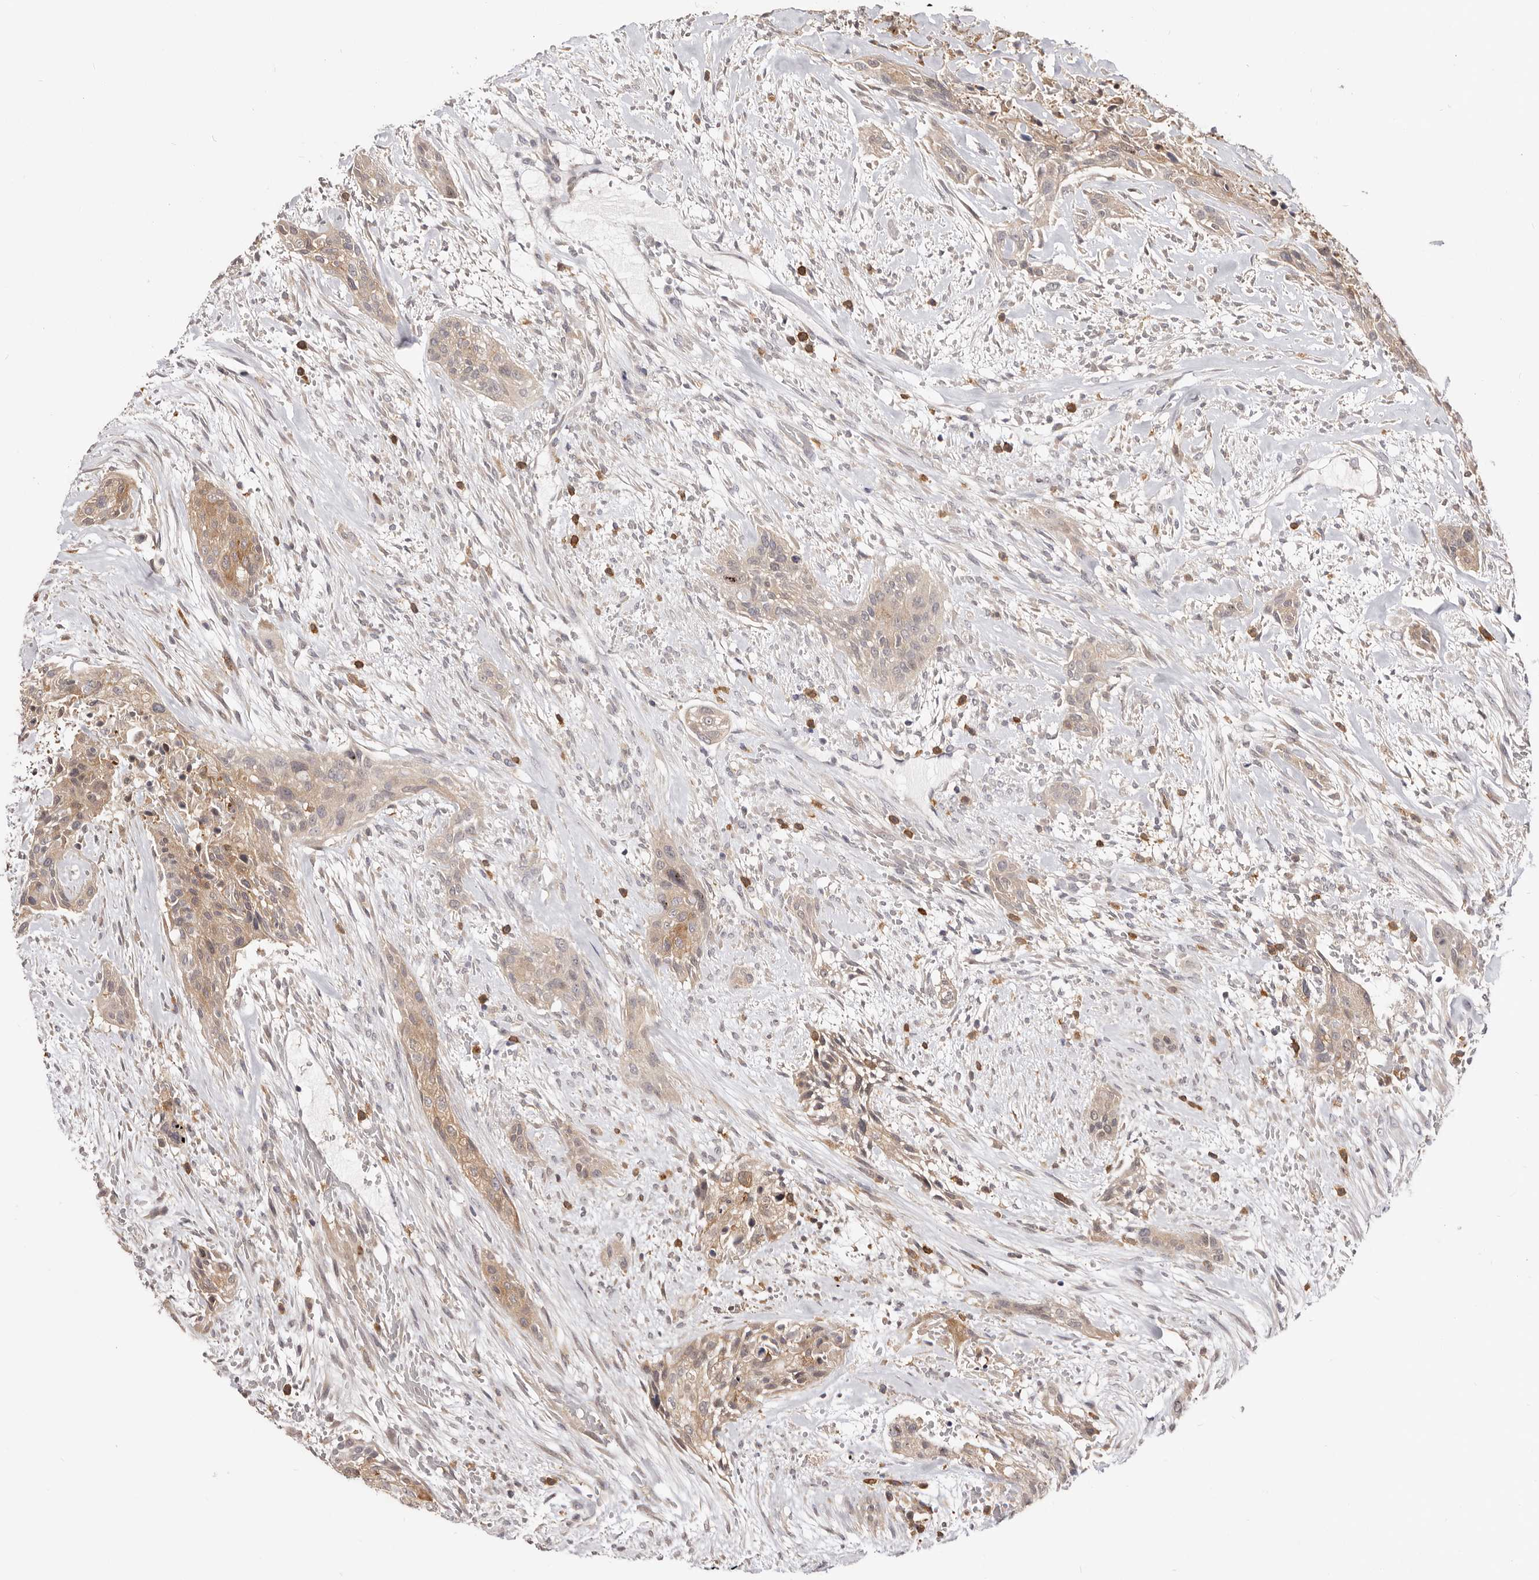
{"staining": {"intensity": "weak", "quantity": ">75%", "location": "cytoplasmic/membranous"}, "tissue": "urothelial cancer", "cell_type": "Tumor cells", "image_type": "cancer", "snomed": [{"axis": "morphology", "description": "Urothelial carcinoma, High grade"}, {"axis": "topography", "description": "Urinary bladder"}], "caption": "About >75% of tumor cells in urothelial cancer demonstrate weak cytoplasmic/membranous protein staining as visualized by brown immunohistochemical staining.", "gene": "TC2N", "patient": {"sex": "male", "age": 35}}